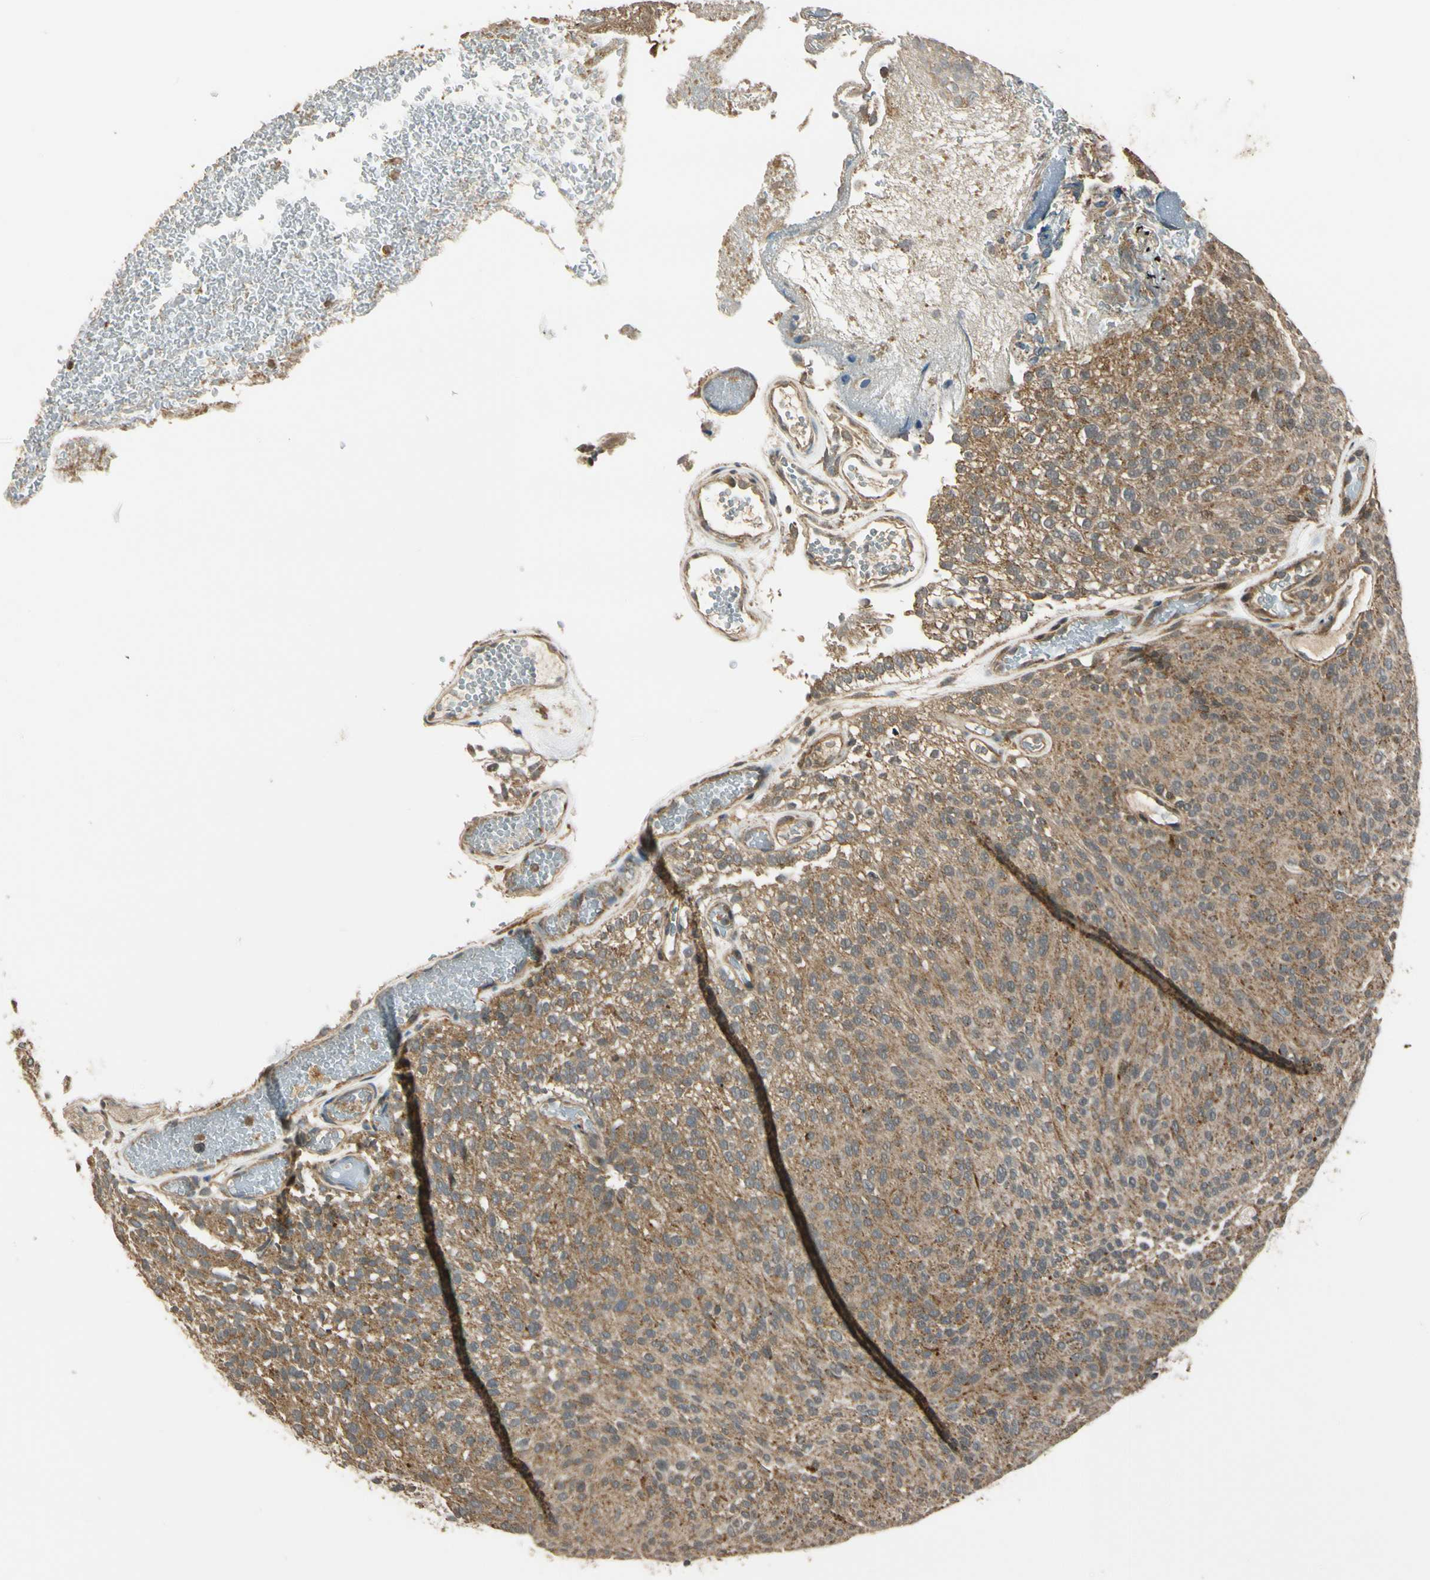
{"staining": {"intensity": "moderate", "quantity": ">75%", "location": "cytoplasmic/membranous"}, "tissue": "urothelial cancer", "cell_type": "Tumor cells", "image_type": "cancer", "snomed": [{"axis": "morphology", "description": "Urothelial carcinoma, Low grade"}, {"axis": "topography", "description": "Urinary bladder"}], "caption": "A brown stain shows moderate cytoplasmic/membranous positivity of a protein in human urothelial cancer tumor cells. Nuclei are stained in blue.", "gene": "LAMTOR1", "patient": {"sex": "male", "age": 78}}